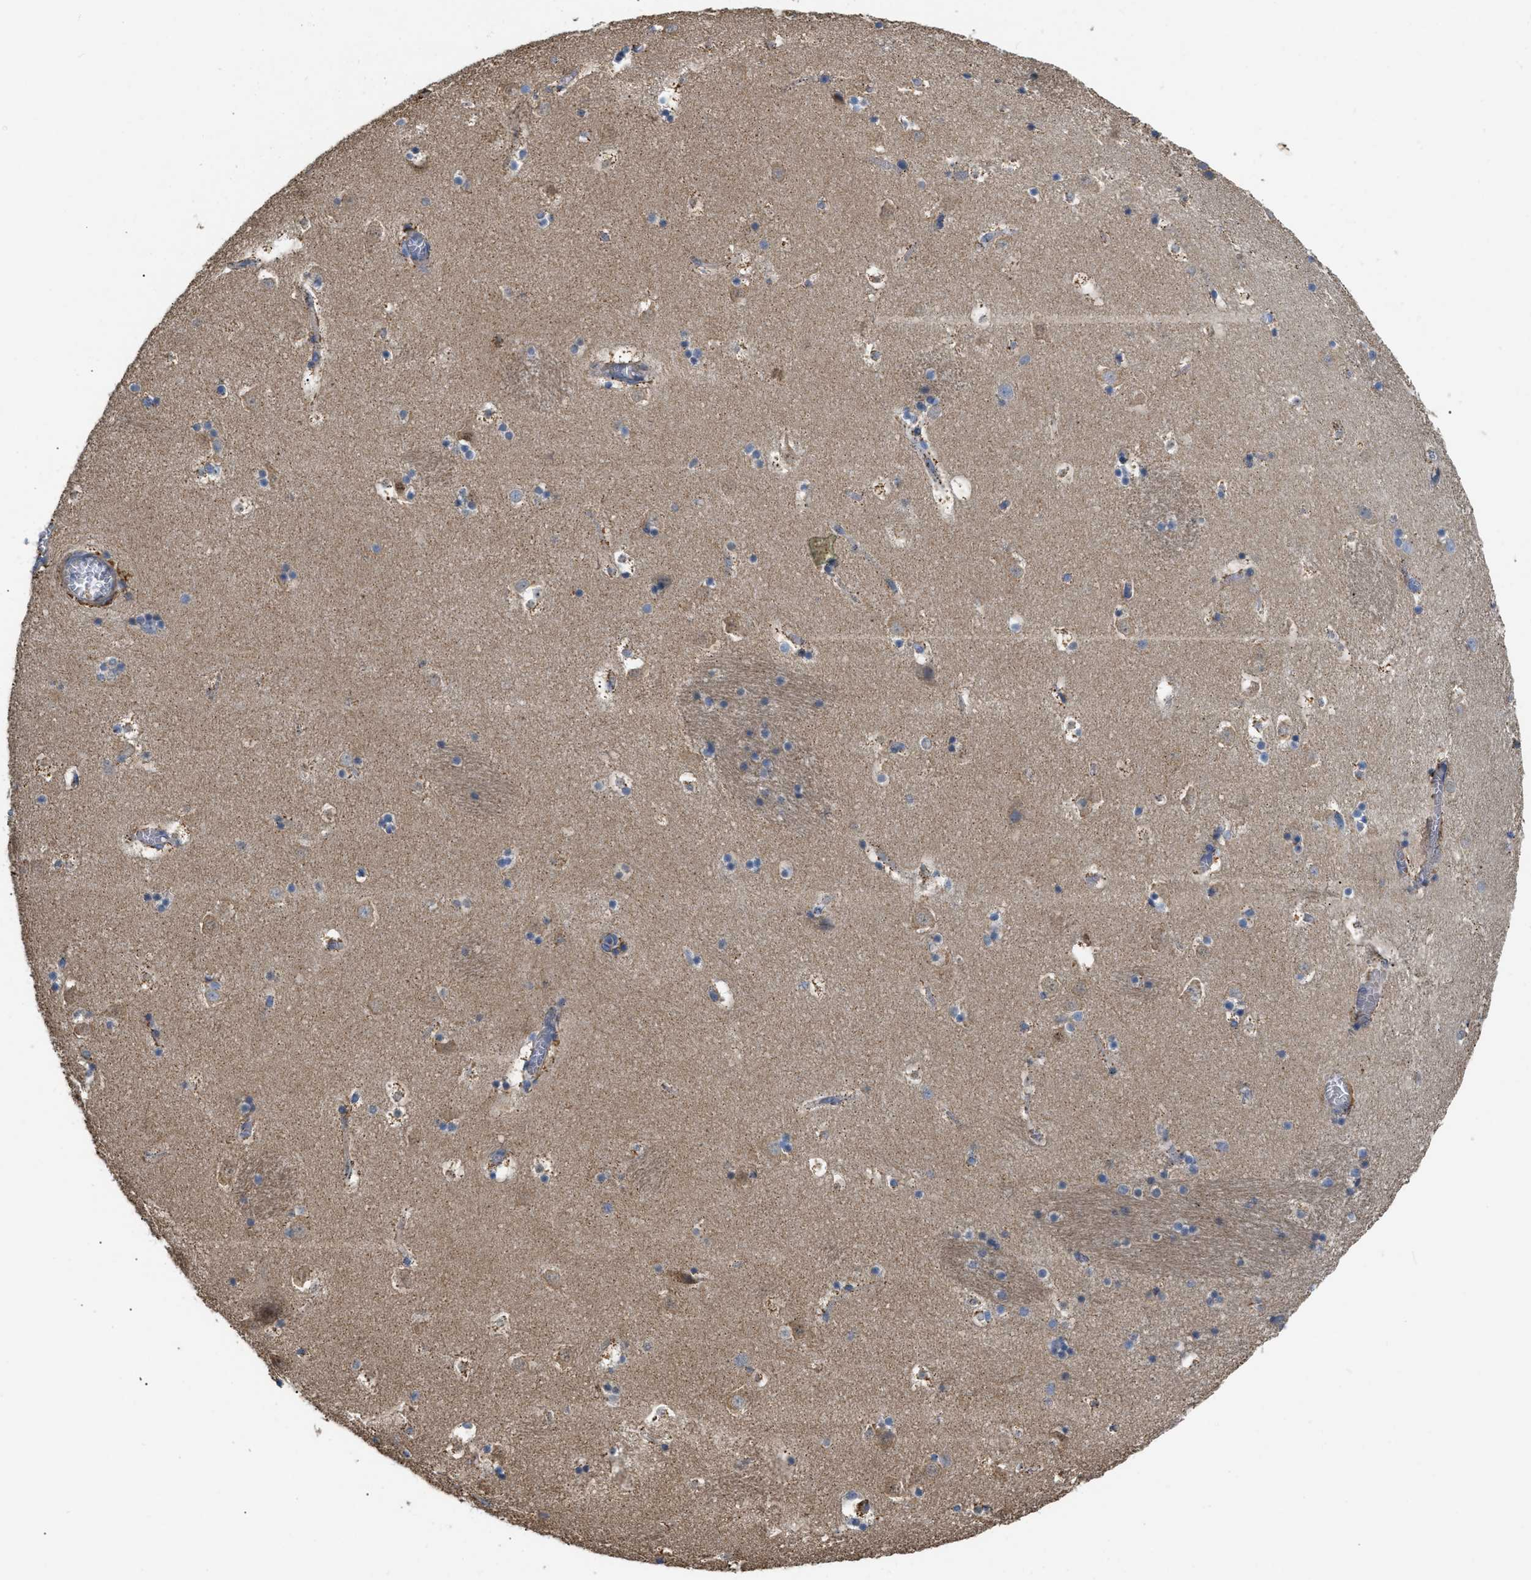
{"staining": {"intensity": "weak", "quantity": "<25%", "location": "cytoplasmic/membranous"}, "tissue": "caudate", "cell_type": "Glial cells", "image_type": "normal", "snomed": [{"axis": "morphology", "description": "Normal tissue, NOS"}, {"axis": "topography", "description": "Lateral ventricle wall"}], "caption": "DAB immunohistochemical staining of unremarkable caudate shows no significant positivity in glial cells.", "gene": "DHX58", "patient": {"sex": "male", "age": 45}}